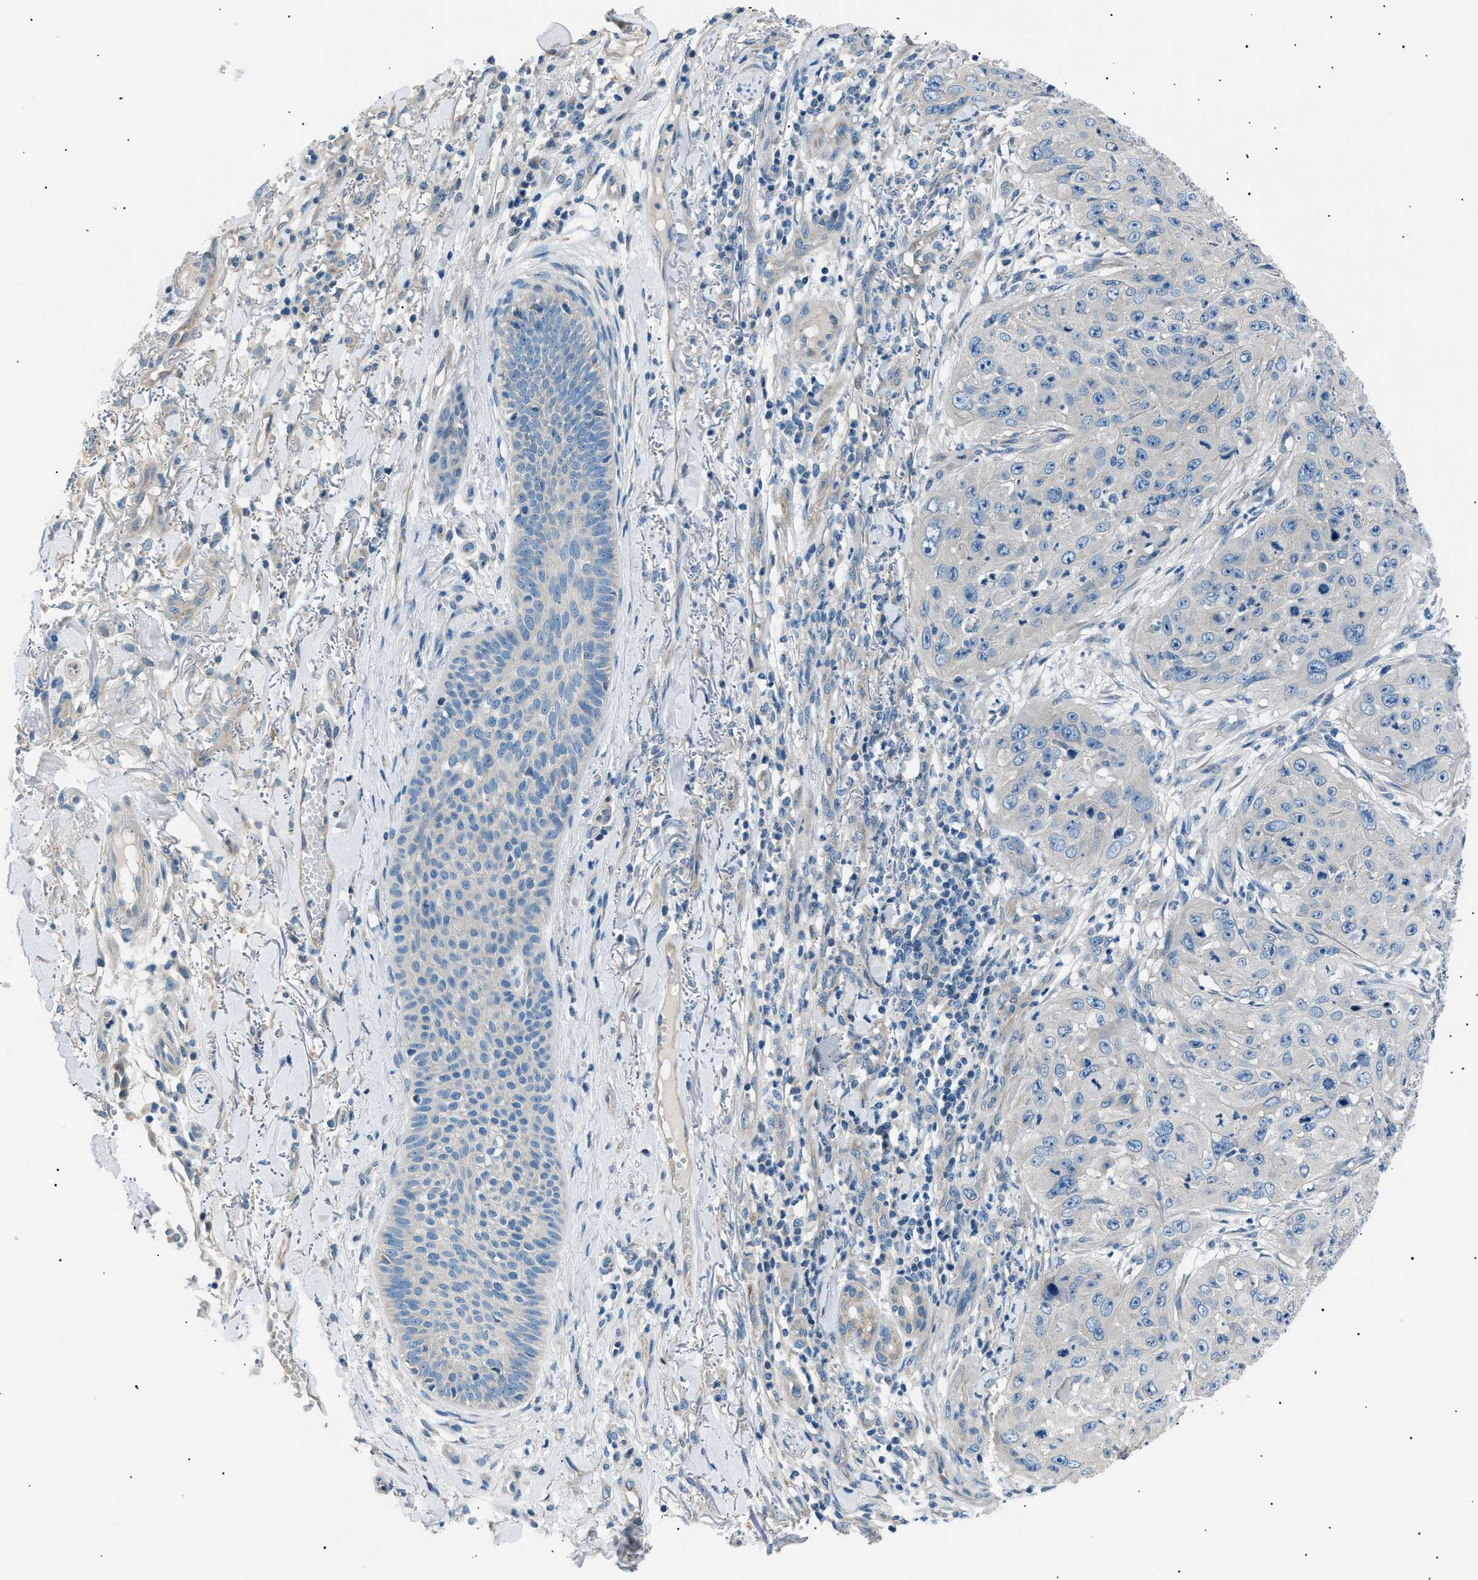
{"staining": {"intensity": "negative", "quantity": "none", "location": "none"}, "tissue": "skin cancer", "cell_type": "Tumor cells", "image_type": "cancer", "snomed": [{"axis": "morphology", "description": "Squamous cell carcinoma, NOS"}, {"axis": "topography", "description": "Skin"}], "caption": "Immunohistochemistry (IHC) micrograph of skin squamous cell carcinoma stained for a protein (brown), which reveals no expression in tumor cells. The staining was performed using DAB to visualize the protein expression in brown, while the nuclei were stained in blue with hematoxylin (Magnification: 20x).", "gene": "LRRC37B", "patient": {"sex": "female", "age": 80}}